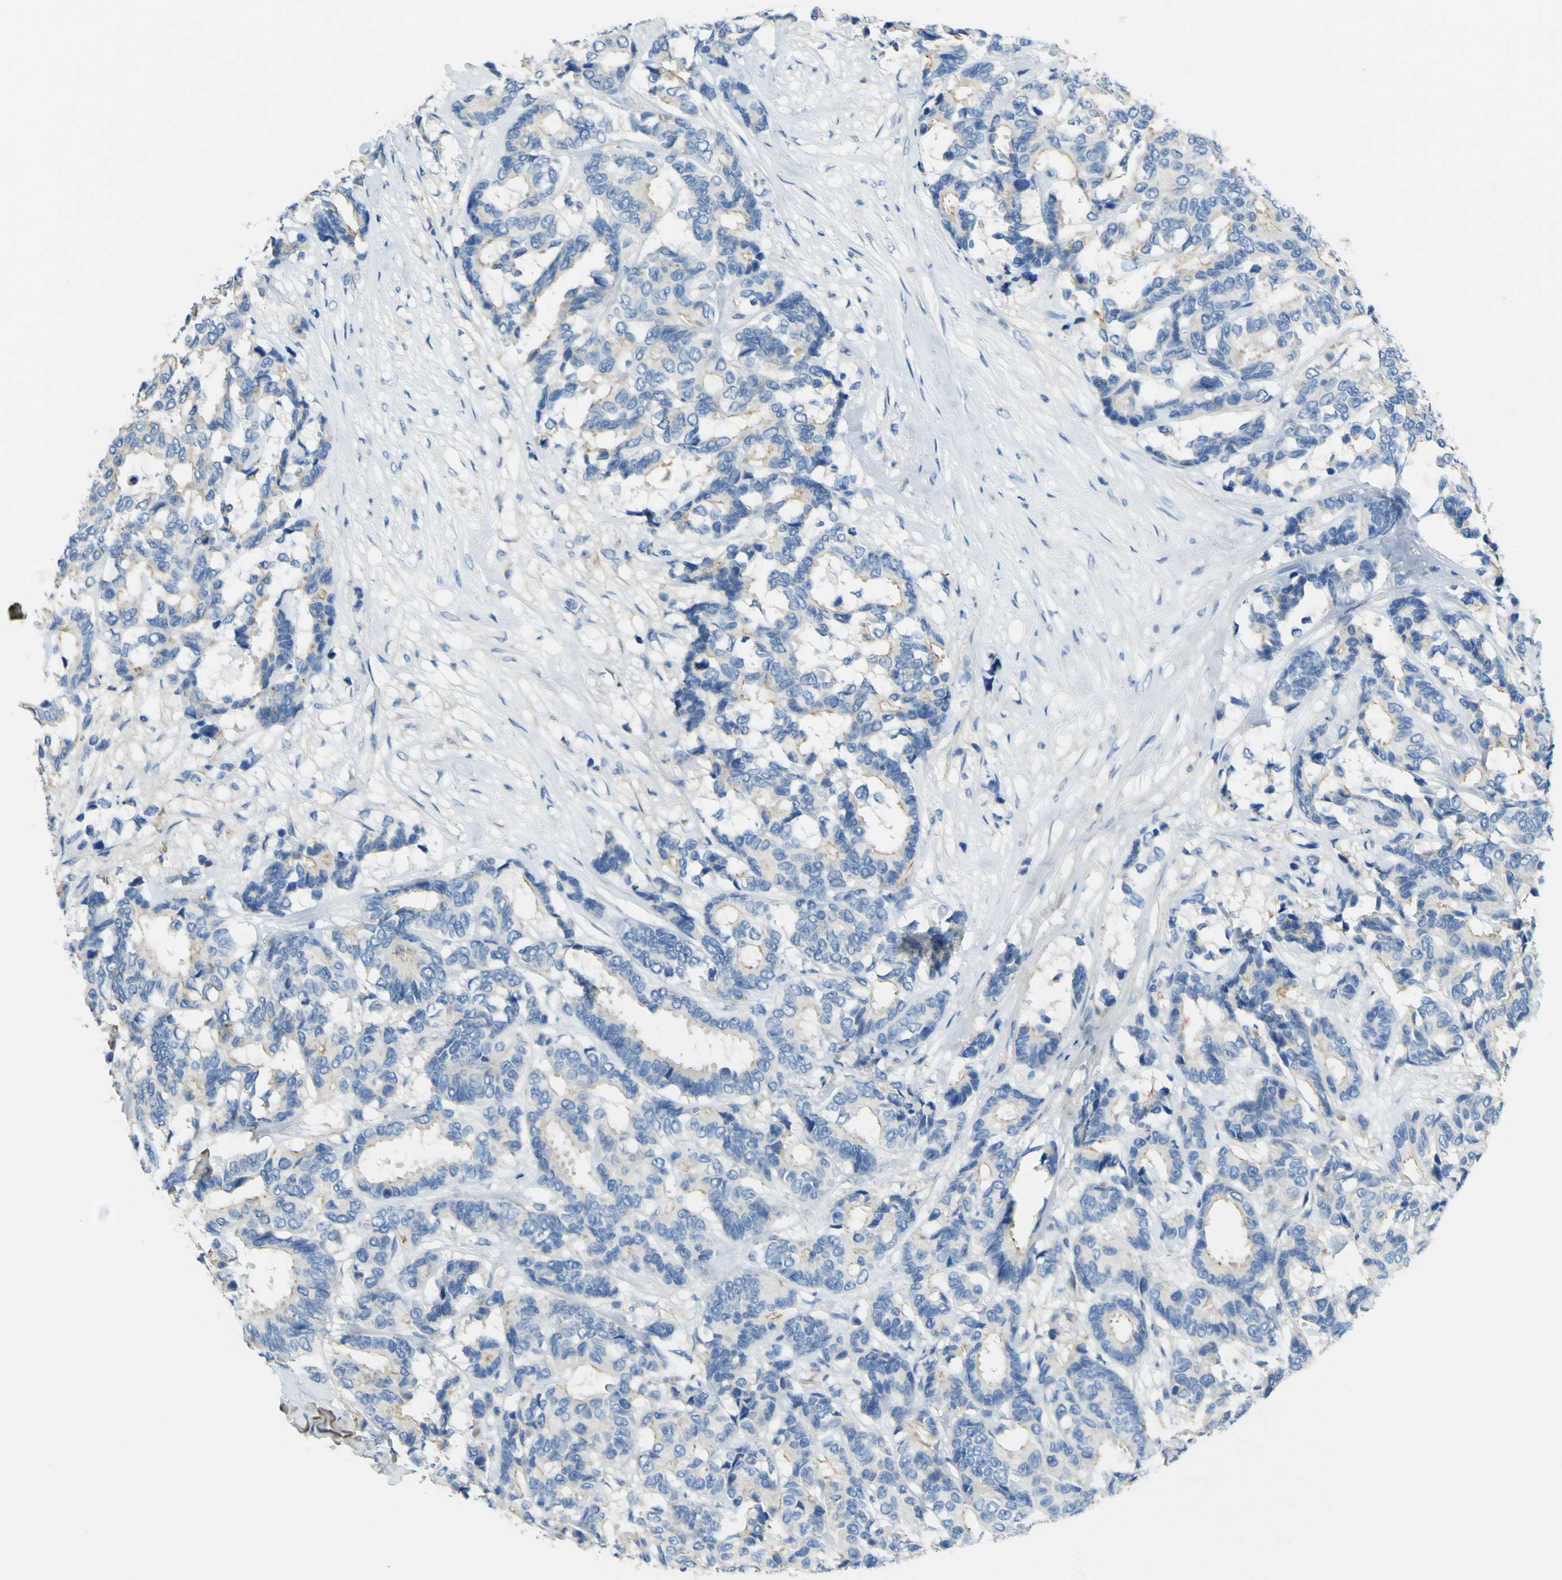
{"staining": {"intensity": "weak", "quantity": ">75%", "location": "cytoplasmic/membranous"}, "tissue": "breast cancer", "cell_type": "Tumor cells", "image_type": "cancer", "snomed": [{"axis": "morphology", "description": "Duct carcinoma"}, {"axis": "topography", "description": "Breast"}], "caption": "Brown immunohistochemical staining in breast cancer reveals weak cytoplasmic/membranous expression in about >75% of tumor cells. Nuclei are stained in blue.", "gene": "OGN", "patient": {"sex": "female", "age": 87}}